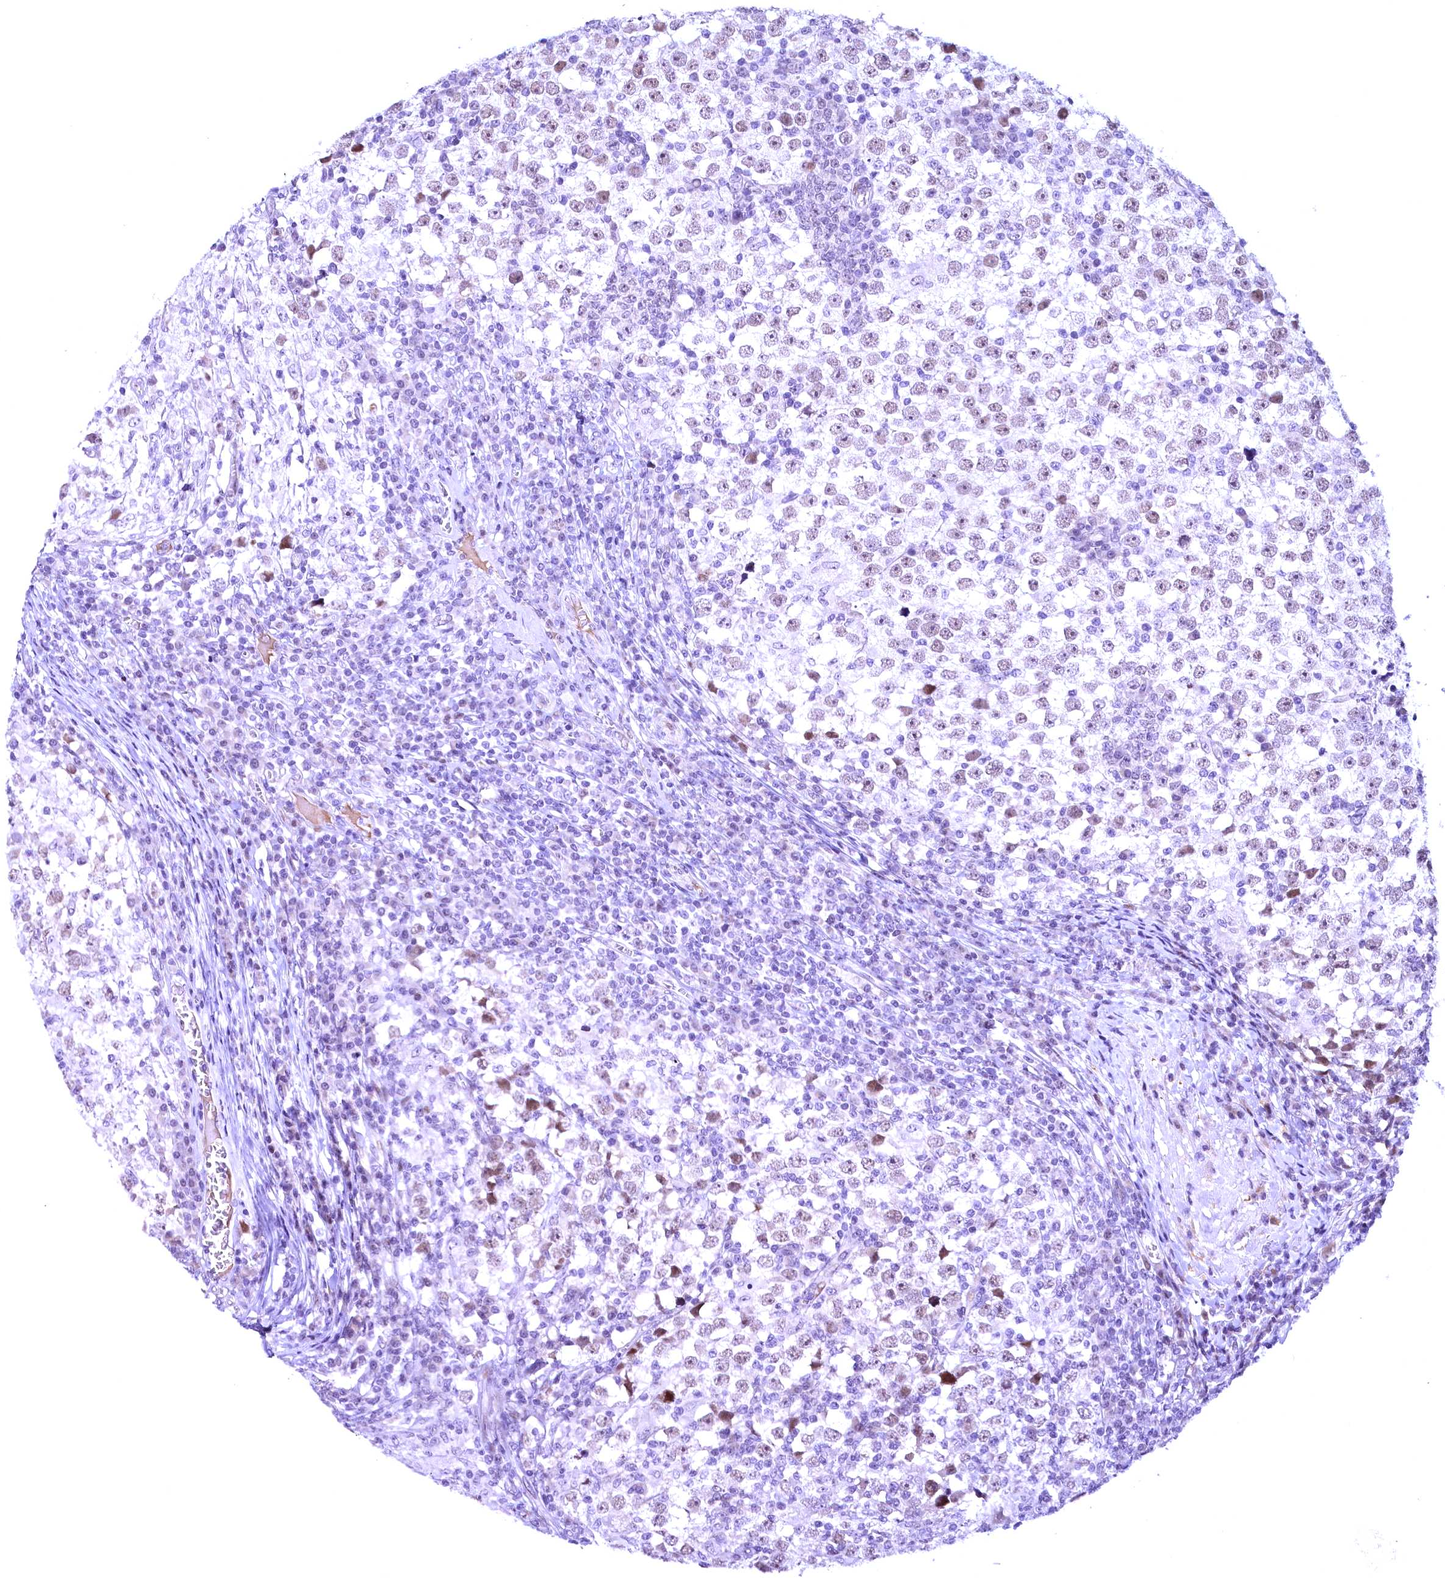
{"staining": {"intensity": "moderate", "quantity": "<25%", "location": "nuclear"}, "tissue": "testis cancer", "cell_type": "Tumor cells", "image_type": "cancer", "snomed": [{"axis": "morphology", "description": "Seminoma, NOS"}, {"axis": "topography", "description": "Testis"}], "caption": "Immunohistochemistry (IHC) of testis cancer (seminoma) exhibits low levels of moderate nuclear staining in about <25% of tumor cells. Nuclei are stained in blue.", "gene": "CCDC106", "patient": {"sex": "male", "age": 65}}